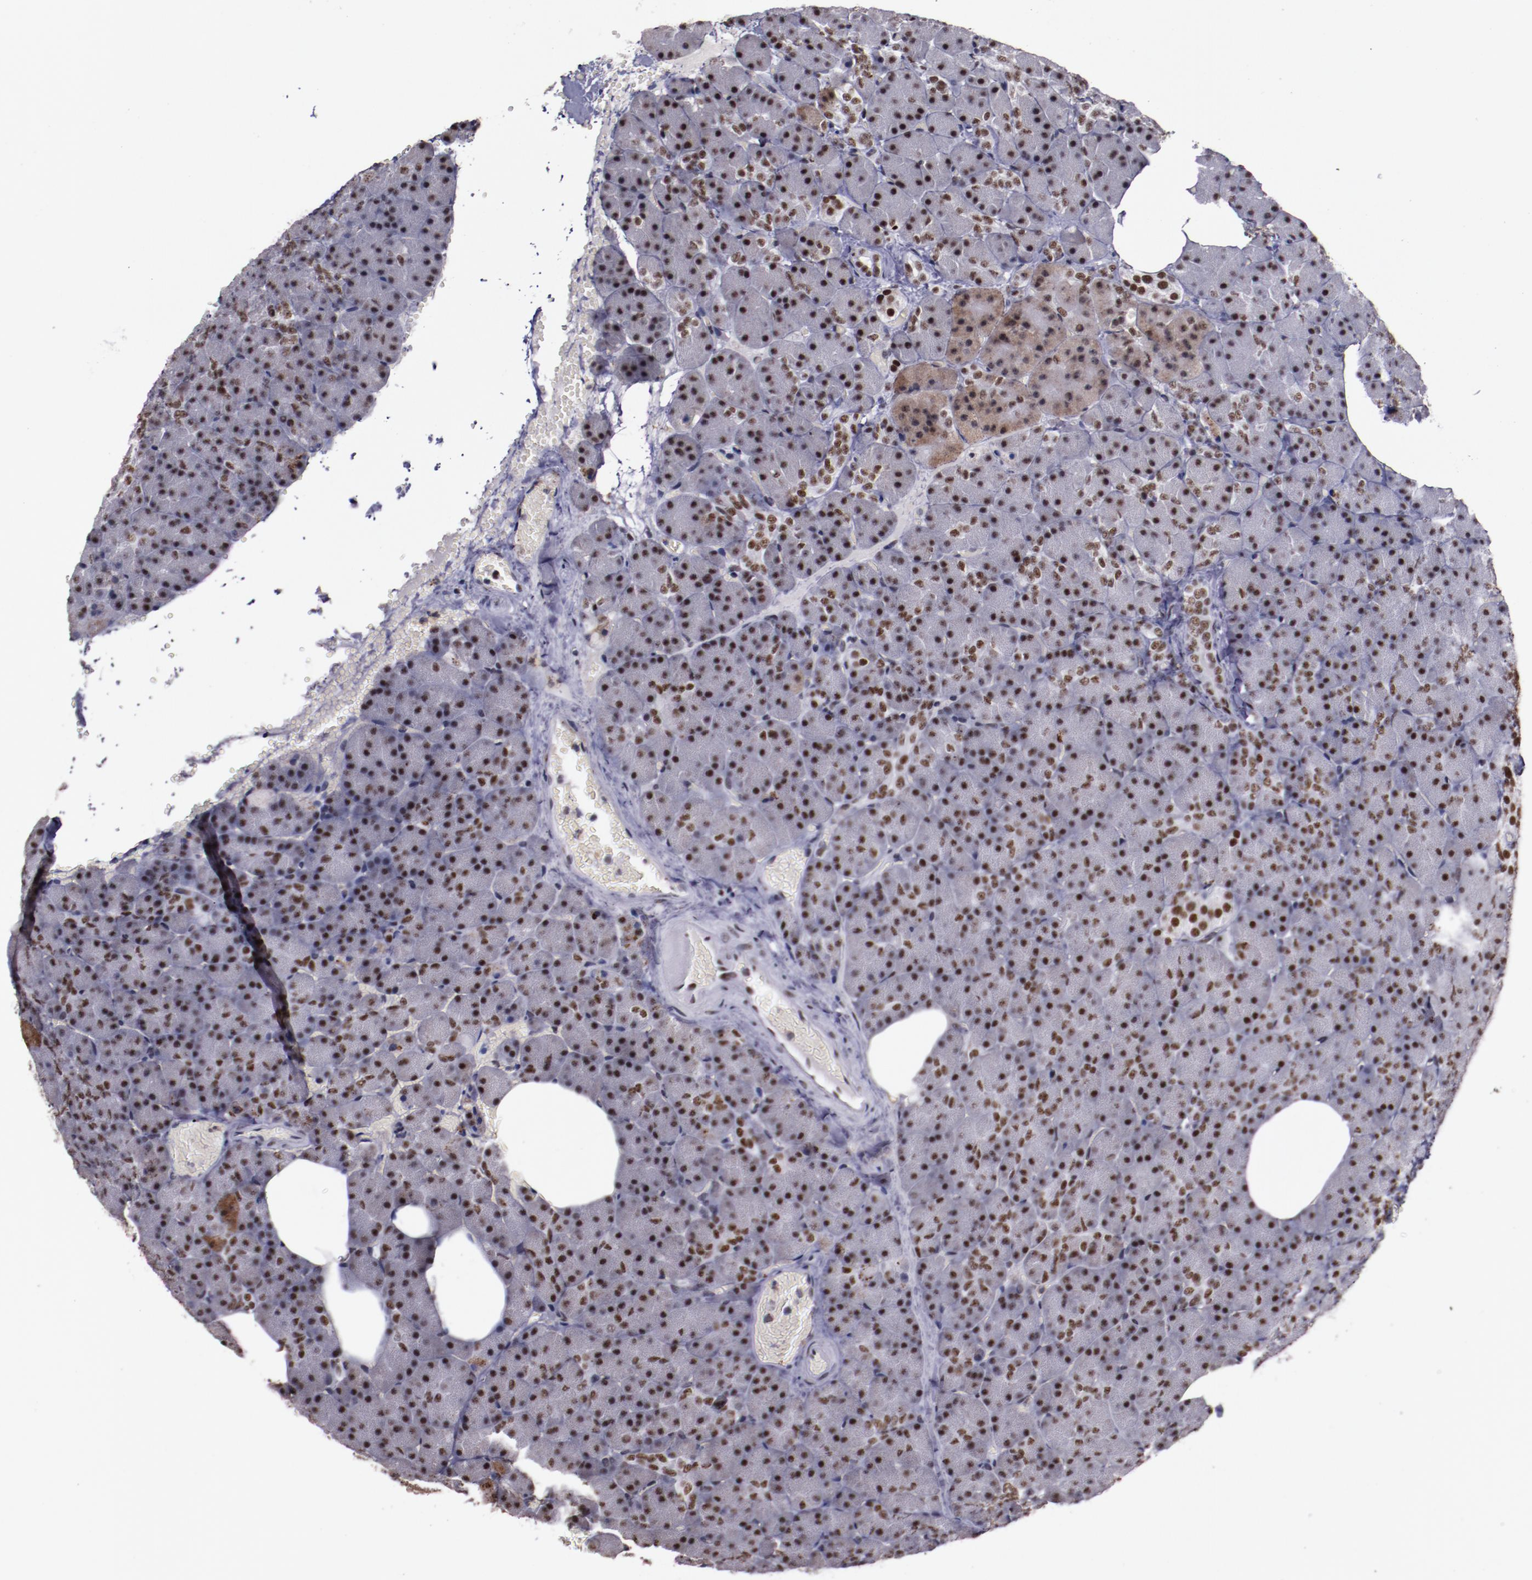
{"staining": {"intensity": "moderate", "quantity": "<25%", "location": "cytoplasmic/membranous,nuclear"}, "tissue": "carcinoid", "cell_type": "Tumor cells", "image_type": "cancer", "snomed": [{"axis": "morphology", "description": "Normal tissue, NOS"}, {"axis": "morphology", "description": "Carcinoid, malignant, NOS"}, {"axis": "topography", "description": "Pancreas"}], "caption": "Immunohistochemical staining of malignant carcinoid exhibits moderate cytoplasmic/membranous and nuclear protein positivity in approximately <25% of tumor cells. (brown staining indicates protein expression, while blue staining denotes nuclei).", "gene": "PPP4R3A", "patient": {"sex": "female", "age": 35}}